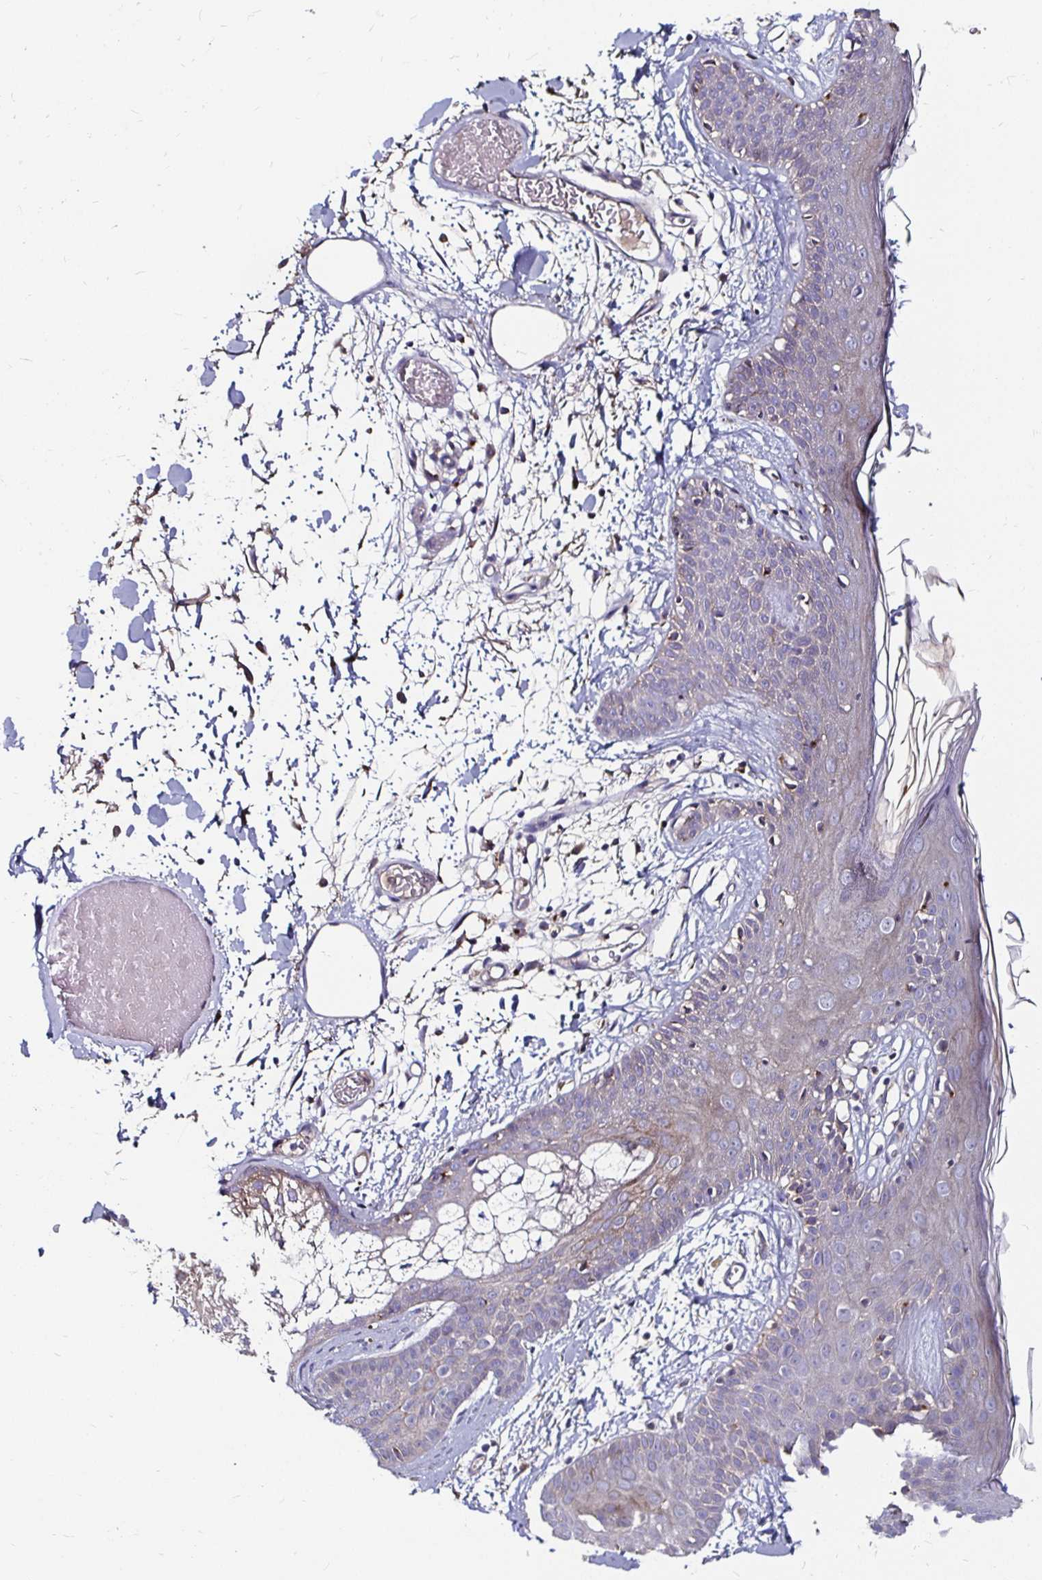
{"staining": {"intensity": "negative", "quantity": "none", "location": "none"}, "tissue": "skin", "cell_type": "Fibroblasts", "image_type": "normal", "snomed": [{"axis": "morphology", "description": "Normal tissue, NOS"}, {"axis": "topography", "description": "Skin"}], "caption": "A micrograph of human skin is negative for staining in fibroblasts. (DAB (3,3'-diaminobenzidine) immunohistochemistry (IHC) with hematoxylin counter stain).", "gene": "NCSTN", "patient": {"sex": "male", "age": 79}}